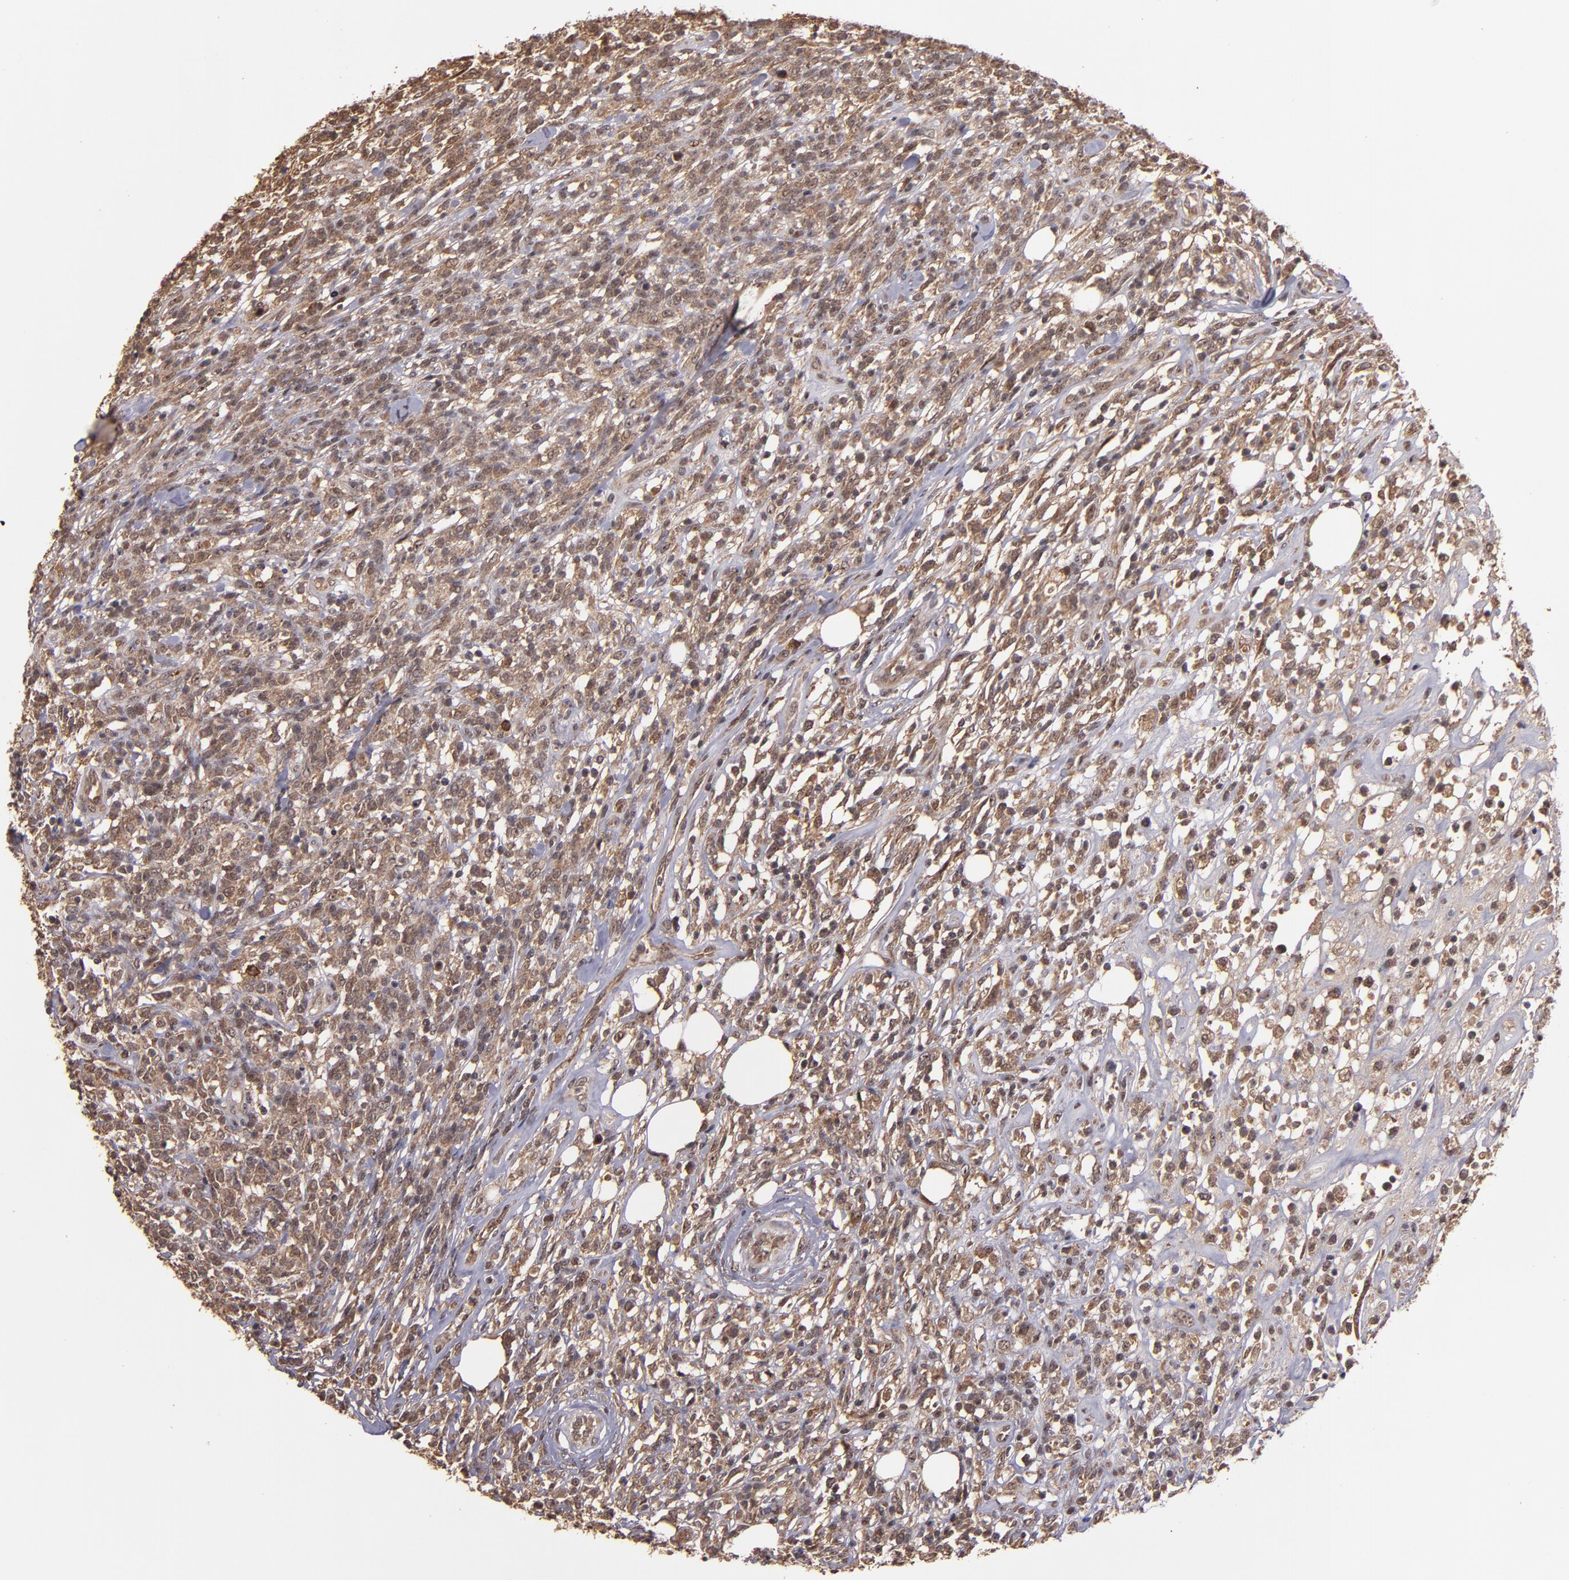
{"staining": {"intensity": "moderate", "quantity": ">75%", "location": "cytoplasmic/membranous"}, "tissue": "lymphoma", "cell_type": "Tumor cells", "image_type": "cancer", "snomed": [{"axis": "morphology", "description": "Malignant lymphoma, non-Hodgkin's type, High grade"}, {"axis": "topography", "description": "Lymph node"}], "caption": "This histopathology image demonstrates lymphoma stained with immunohistochemistry to label a protein in brown. The cytoplasmic/membranous of tumor cells show moderate positivity for the protein. Nuclei are counter-stained blue.", "gene": "RIOK3", "patient": {"sex": "female", "age": 73}}